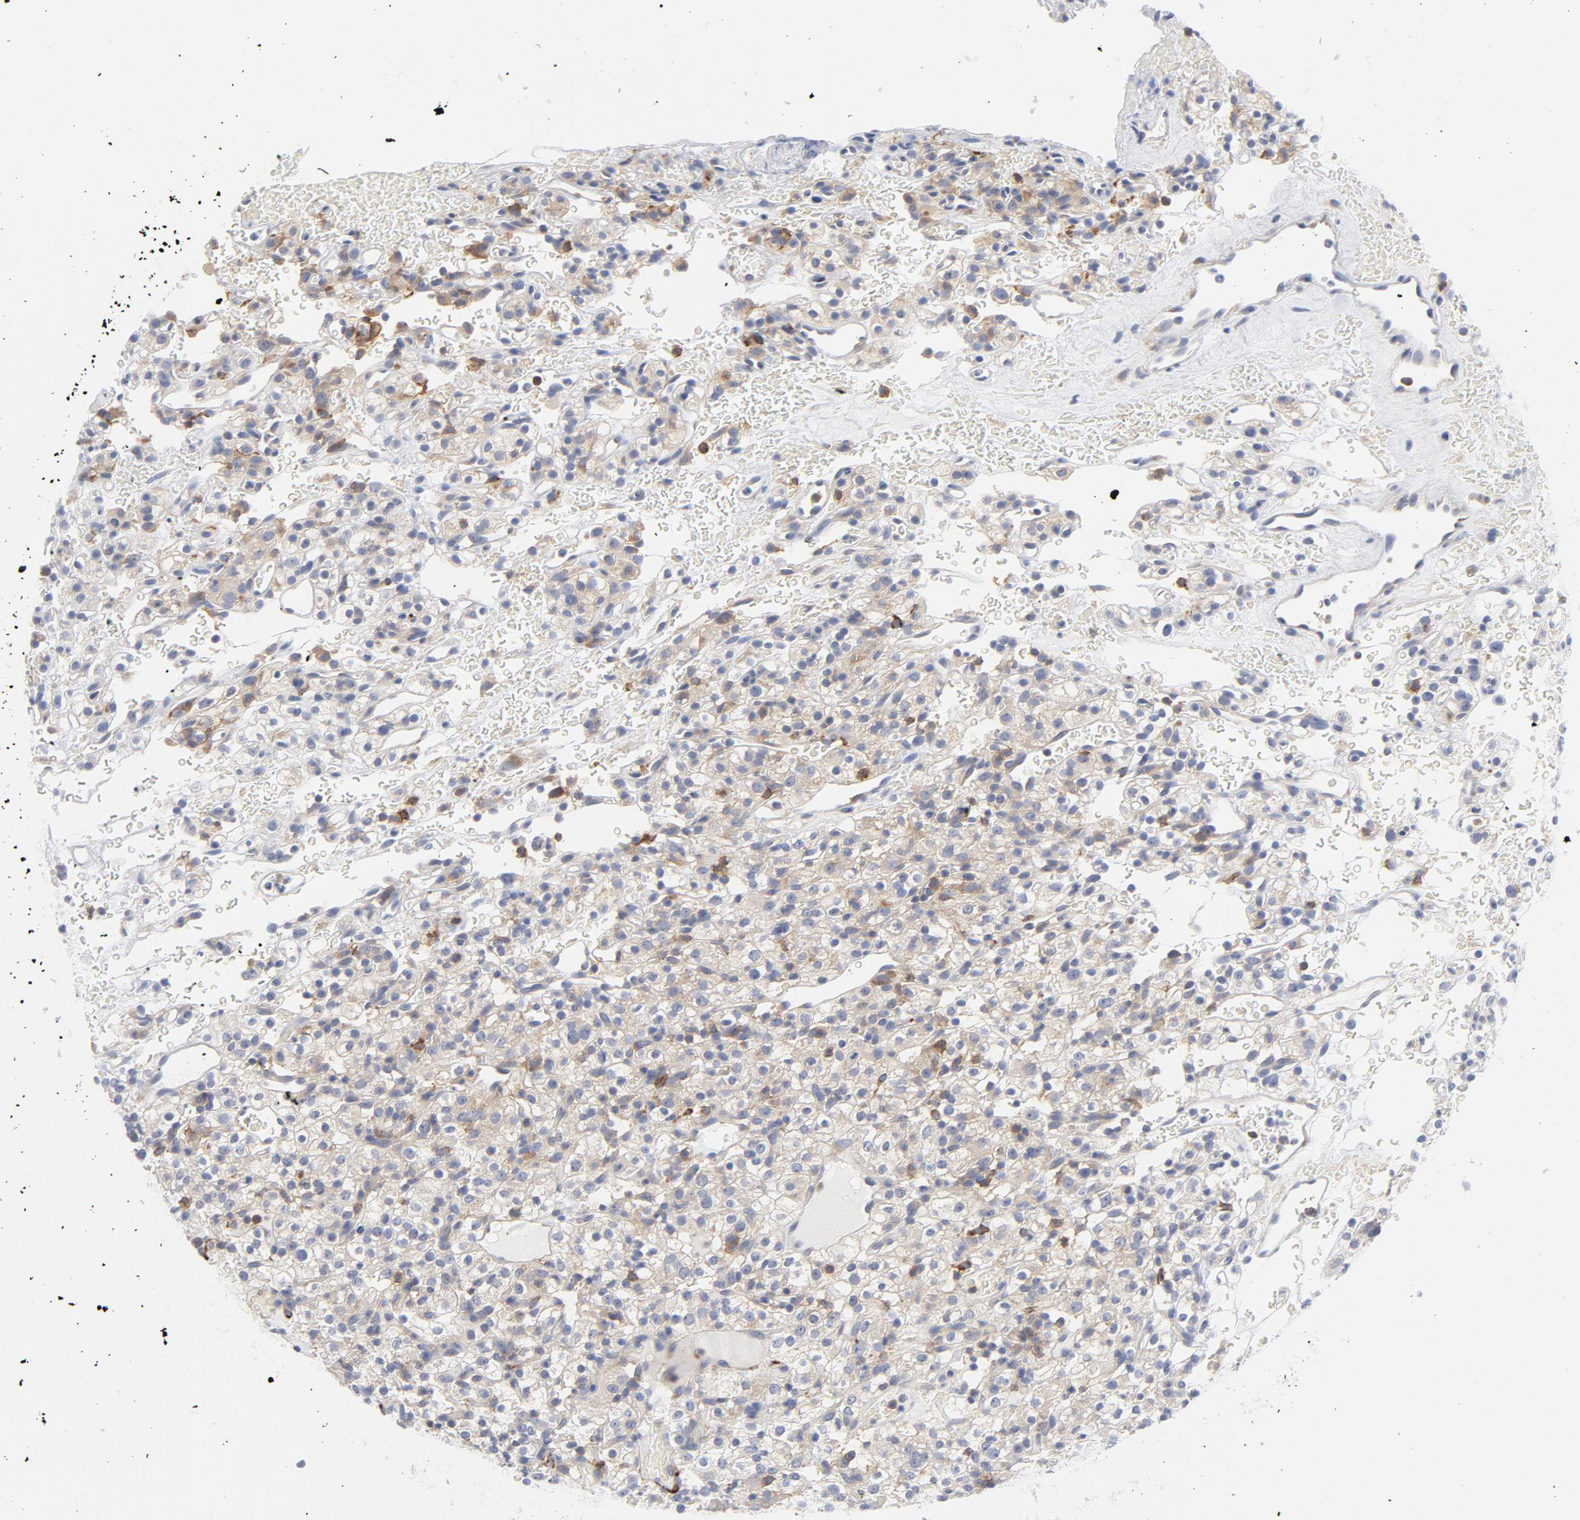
{"staining": {"intensity": "weak", "quantity": "25%-75%", "location": "cytoplasmic/membranous"}, "tissue": "renal cancer", "cell_type": "Tumor cells", "image_type": "cancer", "snomed": [{"axis": "morphology", "description": "Normal tissue, NOS"}, {"axis": "morphology", "description": "Adenocarcinoma, NOS"}, {"axis": "topography", "description": "Kidney"}], "caption": "Renal adenocarcinoma stained with DAB (3,3'-diaminobenzidine) immunohistochemistry (IHC) reveals low levels of weak cytoplasmic/membranous staining in approximately 25%-75% of tumor cells.", "gene": "CD86", "patient": {"sex": "female", "age": 72}}